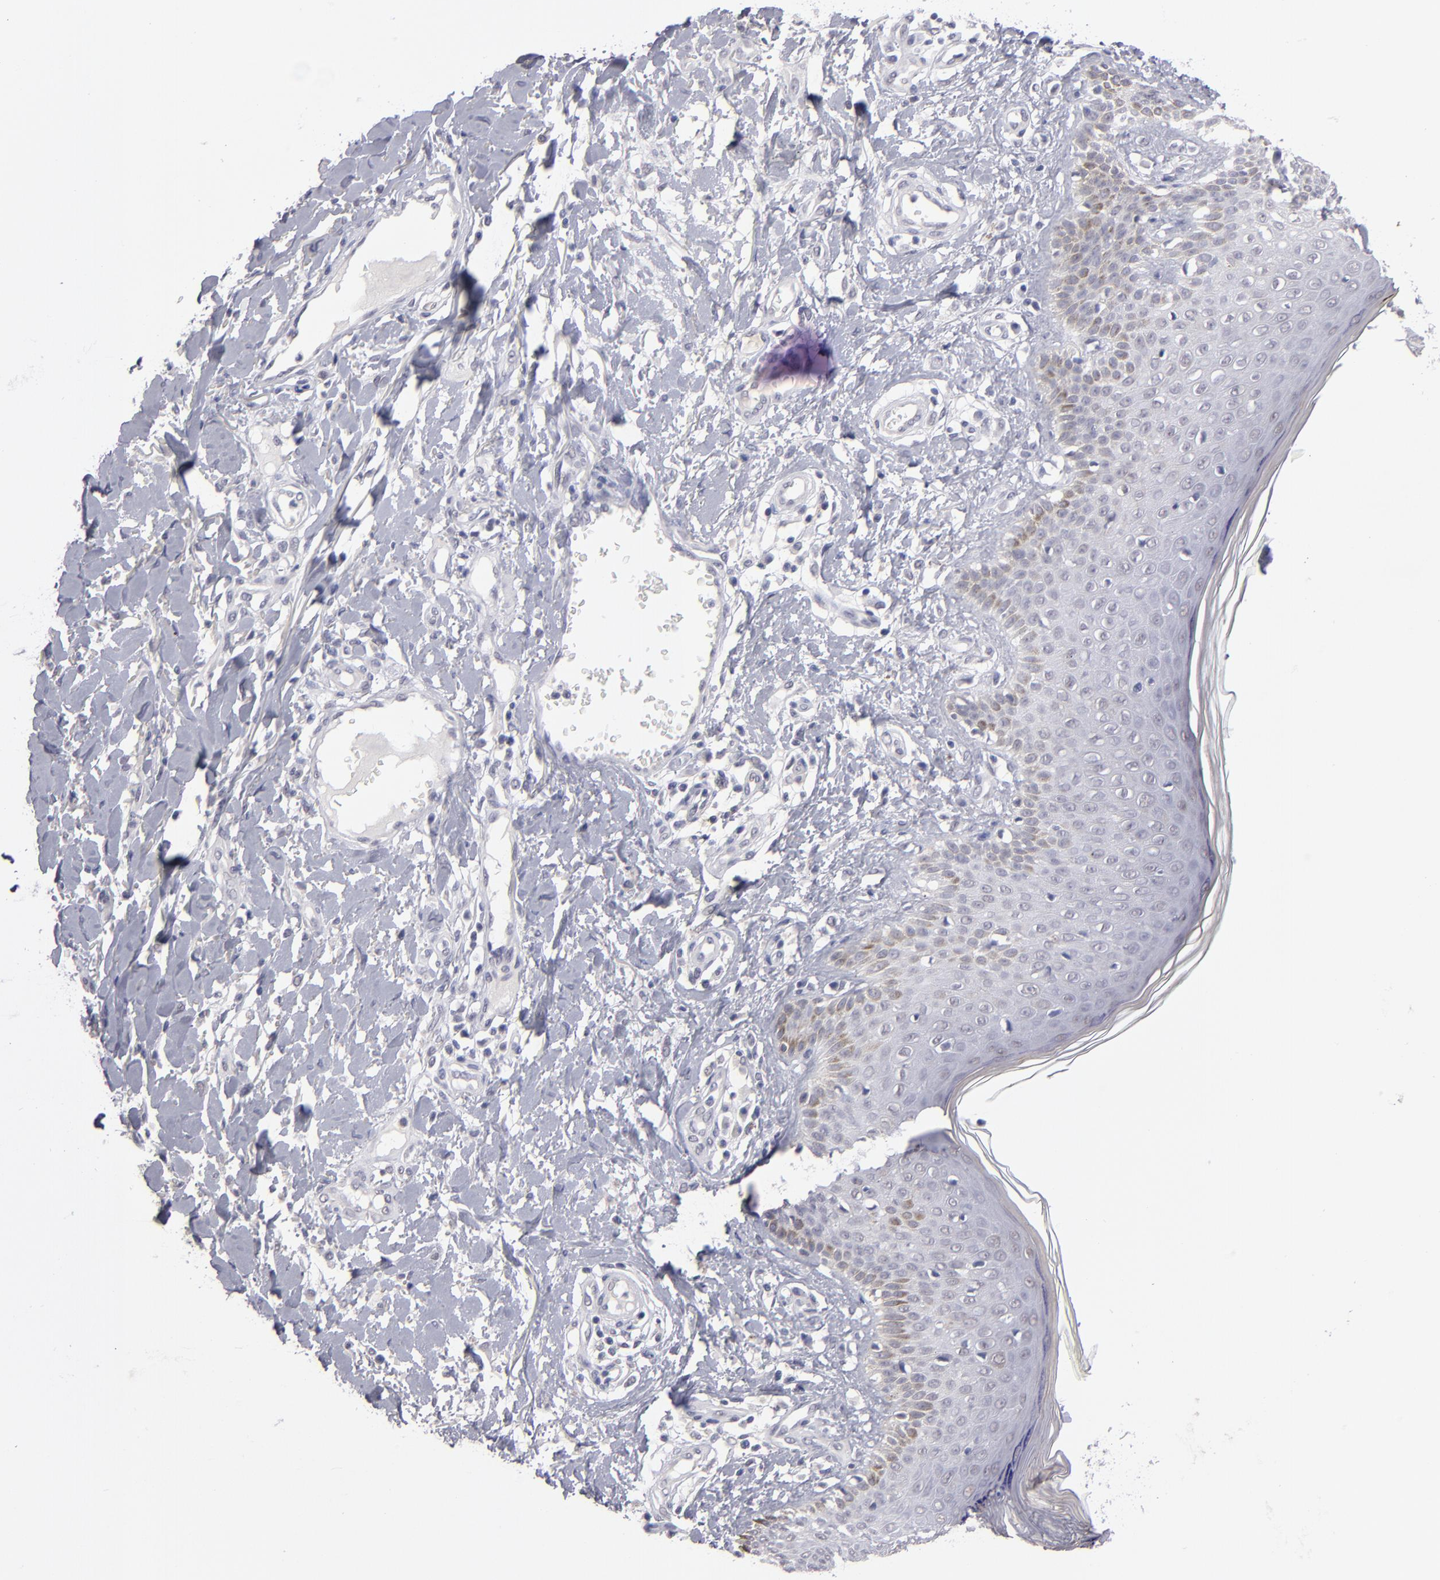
{"staining": {"intensity": "negative", "quantity": "none", "location": "none"}, "tissue": "skin cancer", "cell_type": "Tumor cells", "image_type": "cancer", "snomed": [{"axis": "morphology", "description": "Squamous cell carcinoma, NOS"}, {"axis": "topography", "description": "Skin"}], "caption": "Immunohistochemistry (IHC) photomicrograph of skin cancer (squamous cell carcinoma) stained for a protein (brown), which shows no positivity in tumor cells. (DAB immunohistochemistry (IHC) with hematoxylin counter stain).", "gene": "TEX11", "patient": {"sex": "female", "age": 59}}